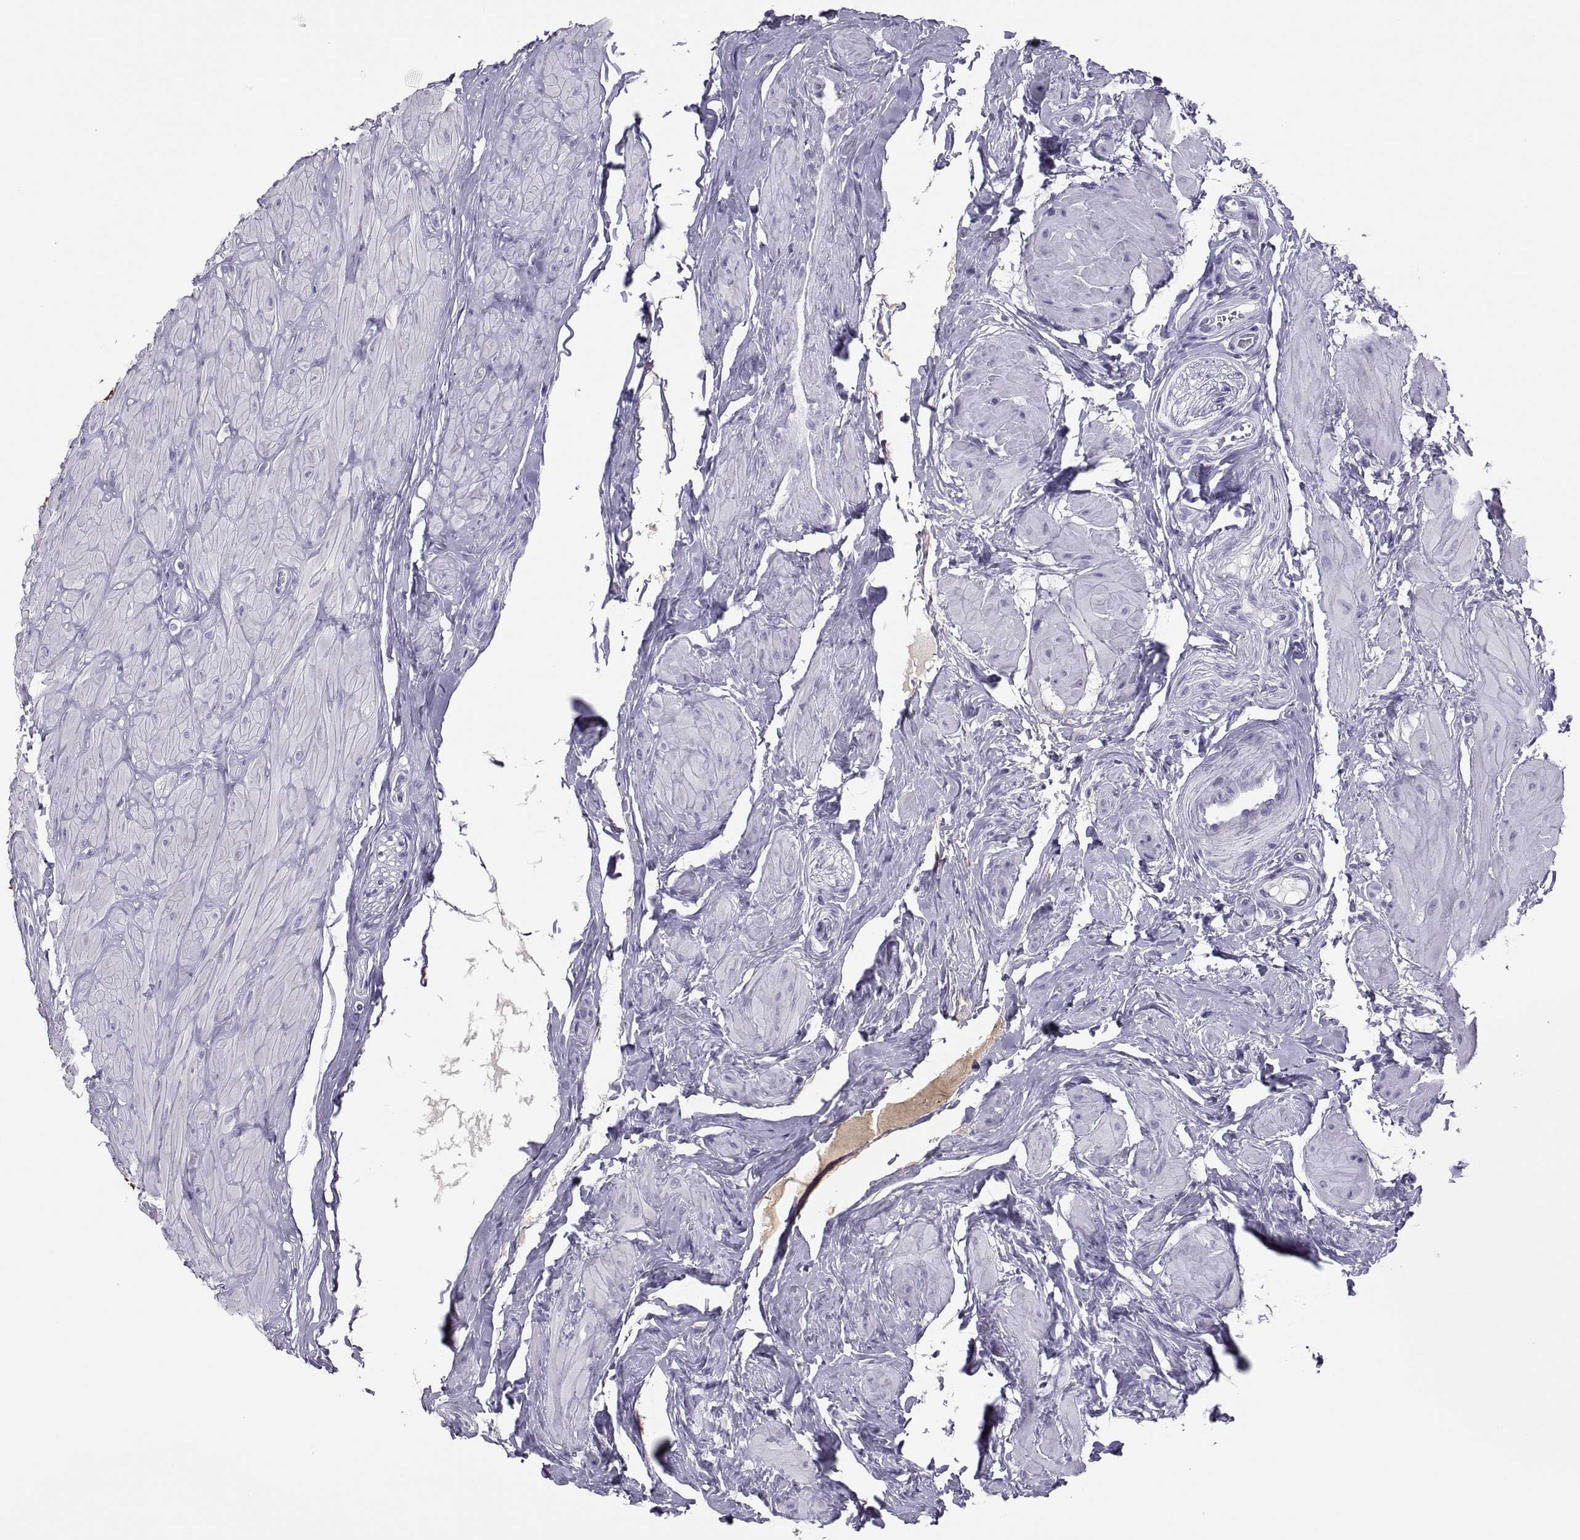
{"staining": {"intensity": "negative", "quantity": "none", "location": "none"}, "tissue": "epididymis", "cell_type": "Glandular cells", "image_type": "normal", "snomed": [{"axis": "morphology", "description": "Normal tissue, NOS"}, {"axis": "topography", "description": "Epididymis"}], "caption": "IHC image of unremarkable epididymis: human epididymis stained with DAB demonstrates no significant protein staining in glandular cells. (Brightfield microscopy of DAB immunohistochemistry (IHC) at high magnification).", "gene": "SEMG1", "patient": {"sex": "male", "age": 37}}